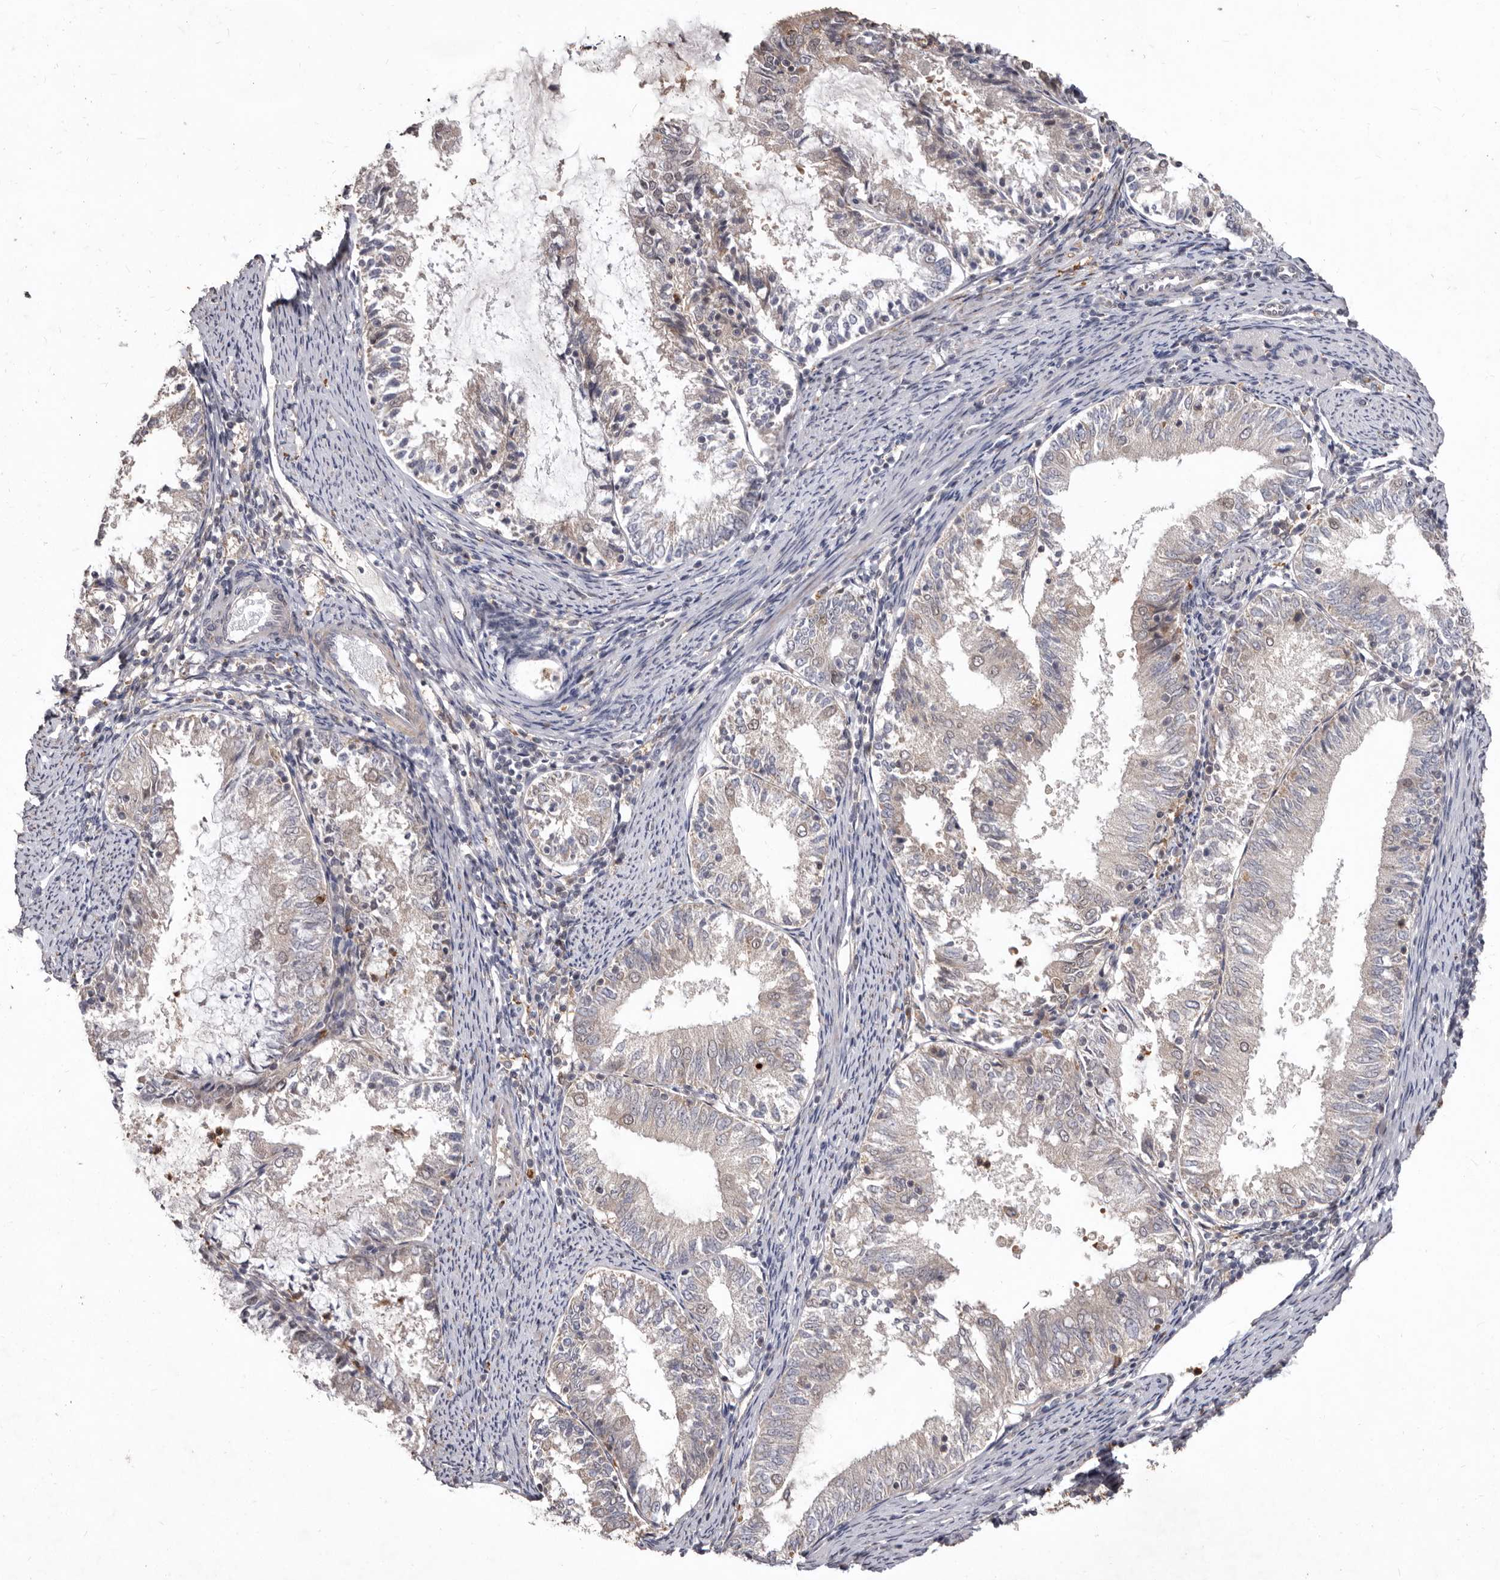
{"staining": {"intensity": "negative", "quantity": "none", "location": "none"}, "tissue": "endometrial cancer", "cell_type": "Tumor cells", "image_type": "cancer", "snomed": [{"axis": "morphology", "description": "Adenocarcinoma, NOS"}, {"axis": "topography", "description": "Endometrium"}], "caption": "Immunohistochemistry (IHC) image of neoplastic tissue: adenocarcinoma (endometrial) stained with DAB (3,3'-diaminobenzidine) displays no significant protein staining in tumor cells. Nuclei are stained in blue.", "gene": "ACLY", "patient": {"sex": "female", "age": 57}}